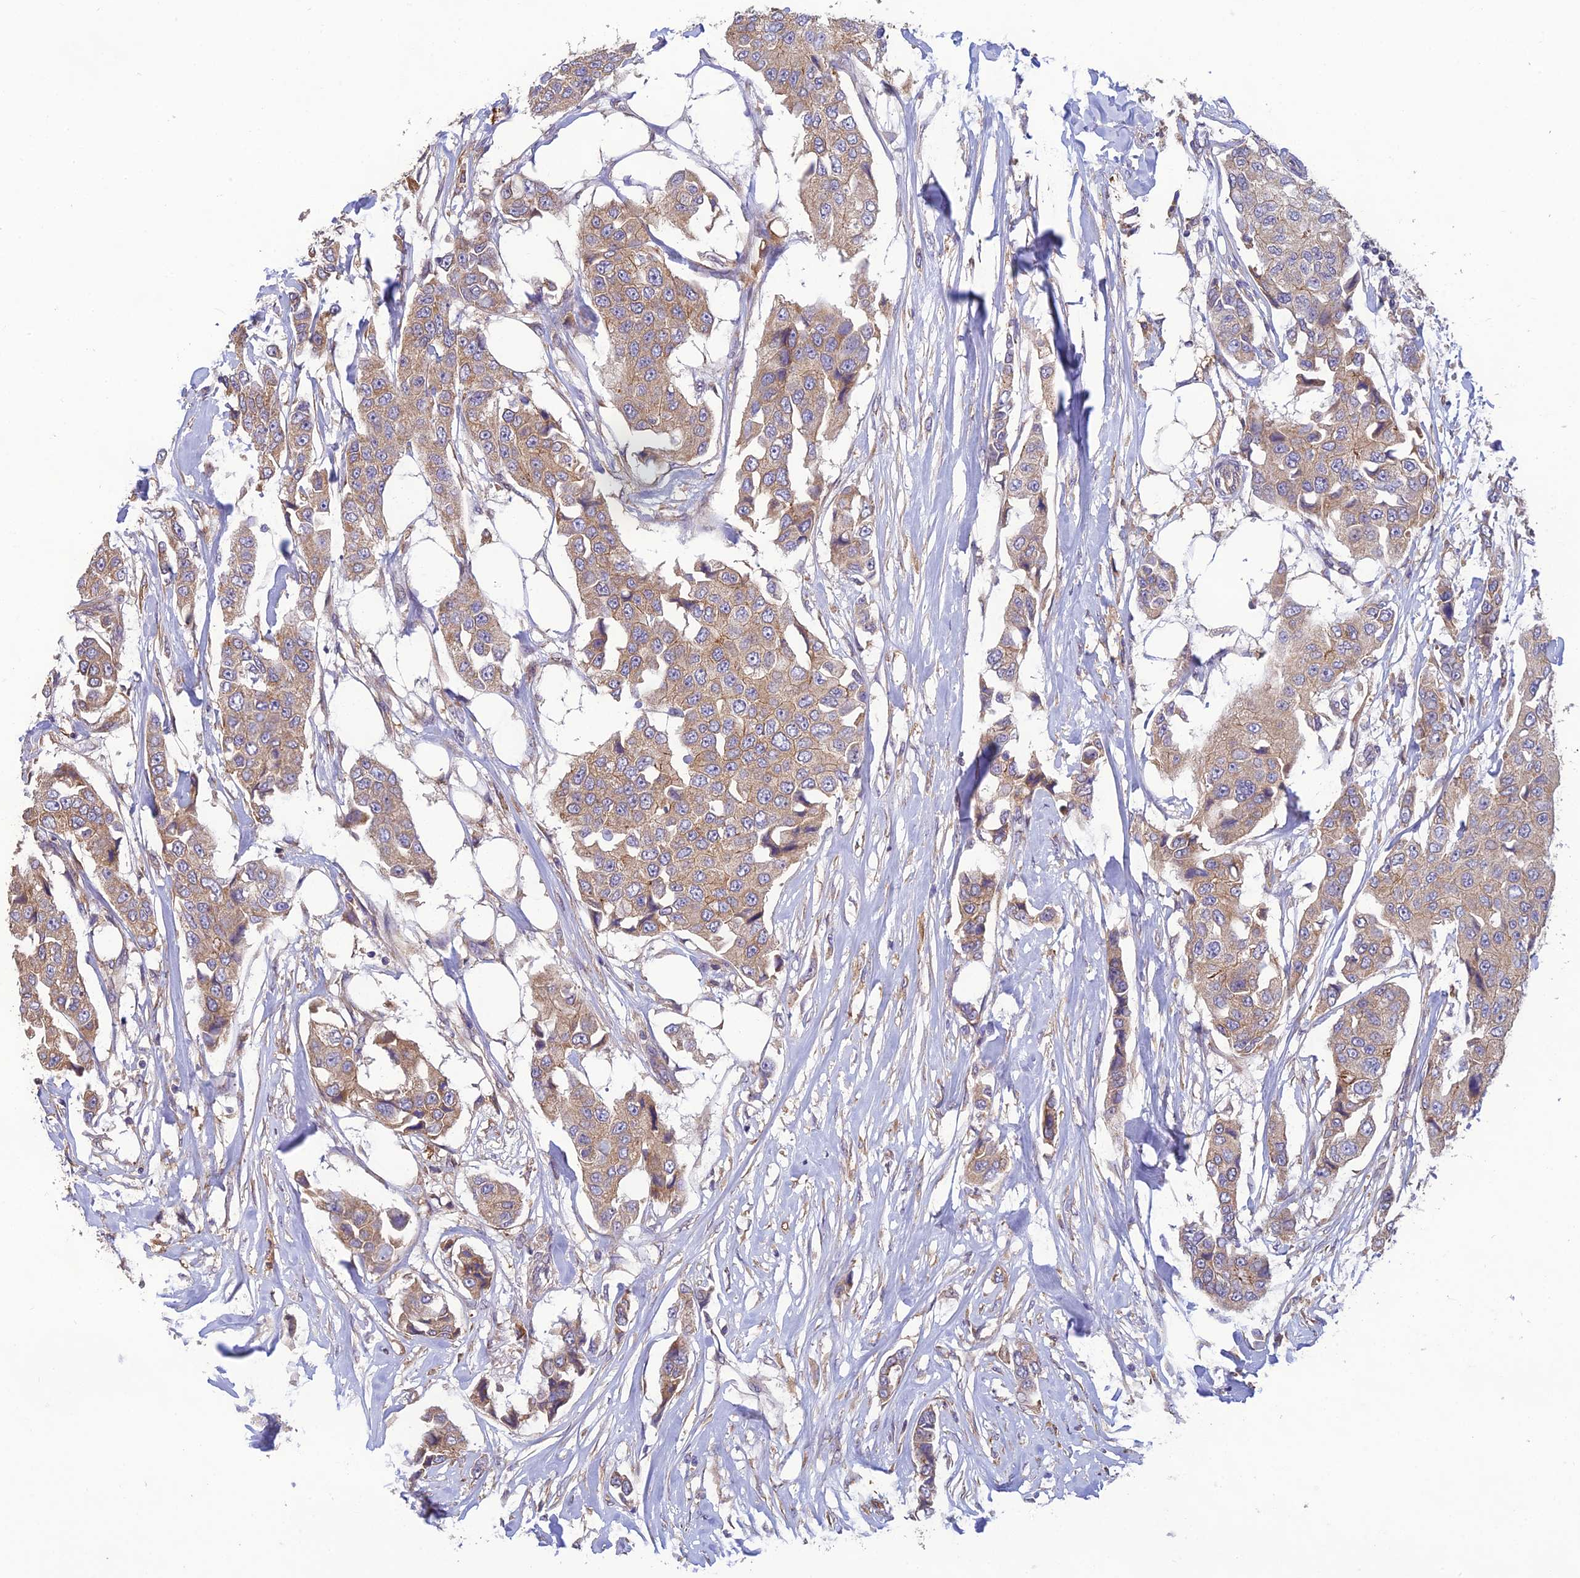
{"staining": {"intensity": "moderate", "quantity": ">75%", "location": "cytoplasmic/membranous"}, "tissue": "breast cancer", "cell_type": "Tumor cells", "image_type": "cancer", "snomed": [{"axis": "morphology", "description": "Duct carcinoma"}, {"axis": "topography", "description": "Breast"}], "caption": "Tumor cells show medium levels of moderate cytoplasmic/membranous expression in about >75% of cells in human breast cancer.", "gene": "MRNIP", "patient": {"sex": "female", "age": 80}}